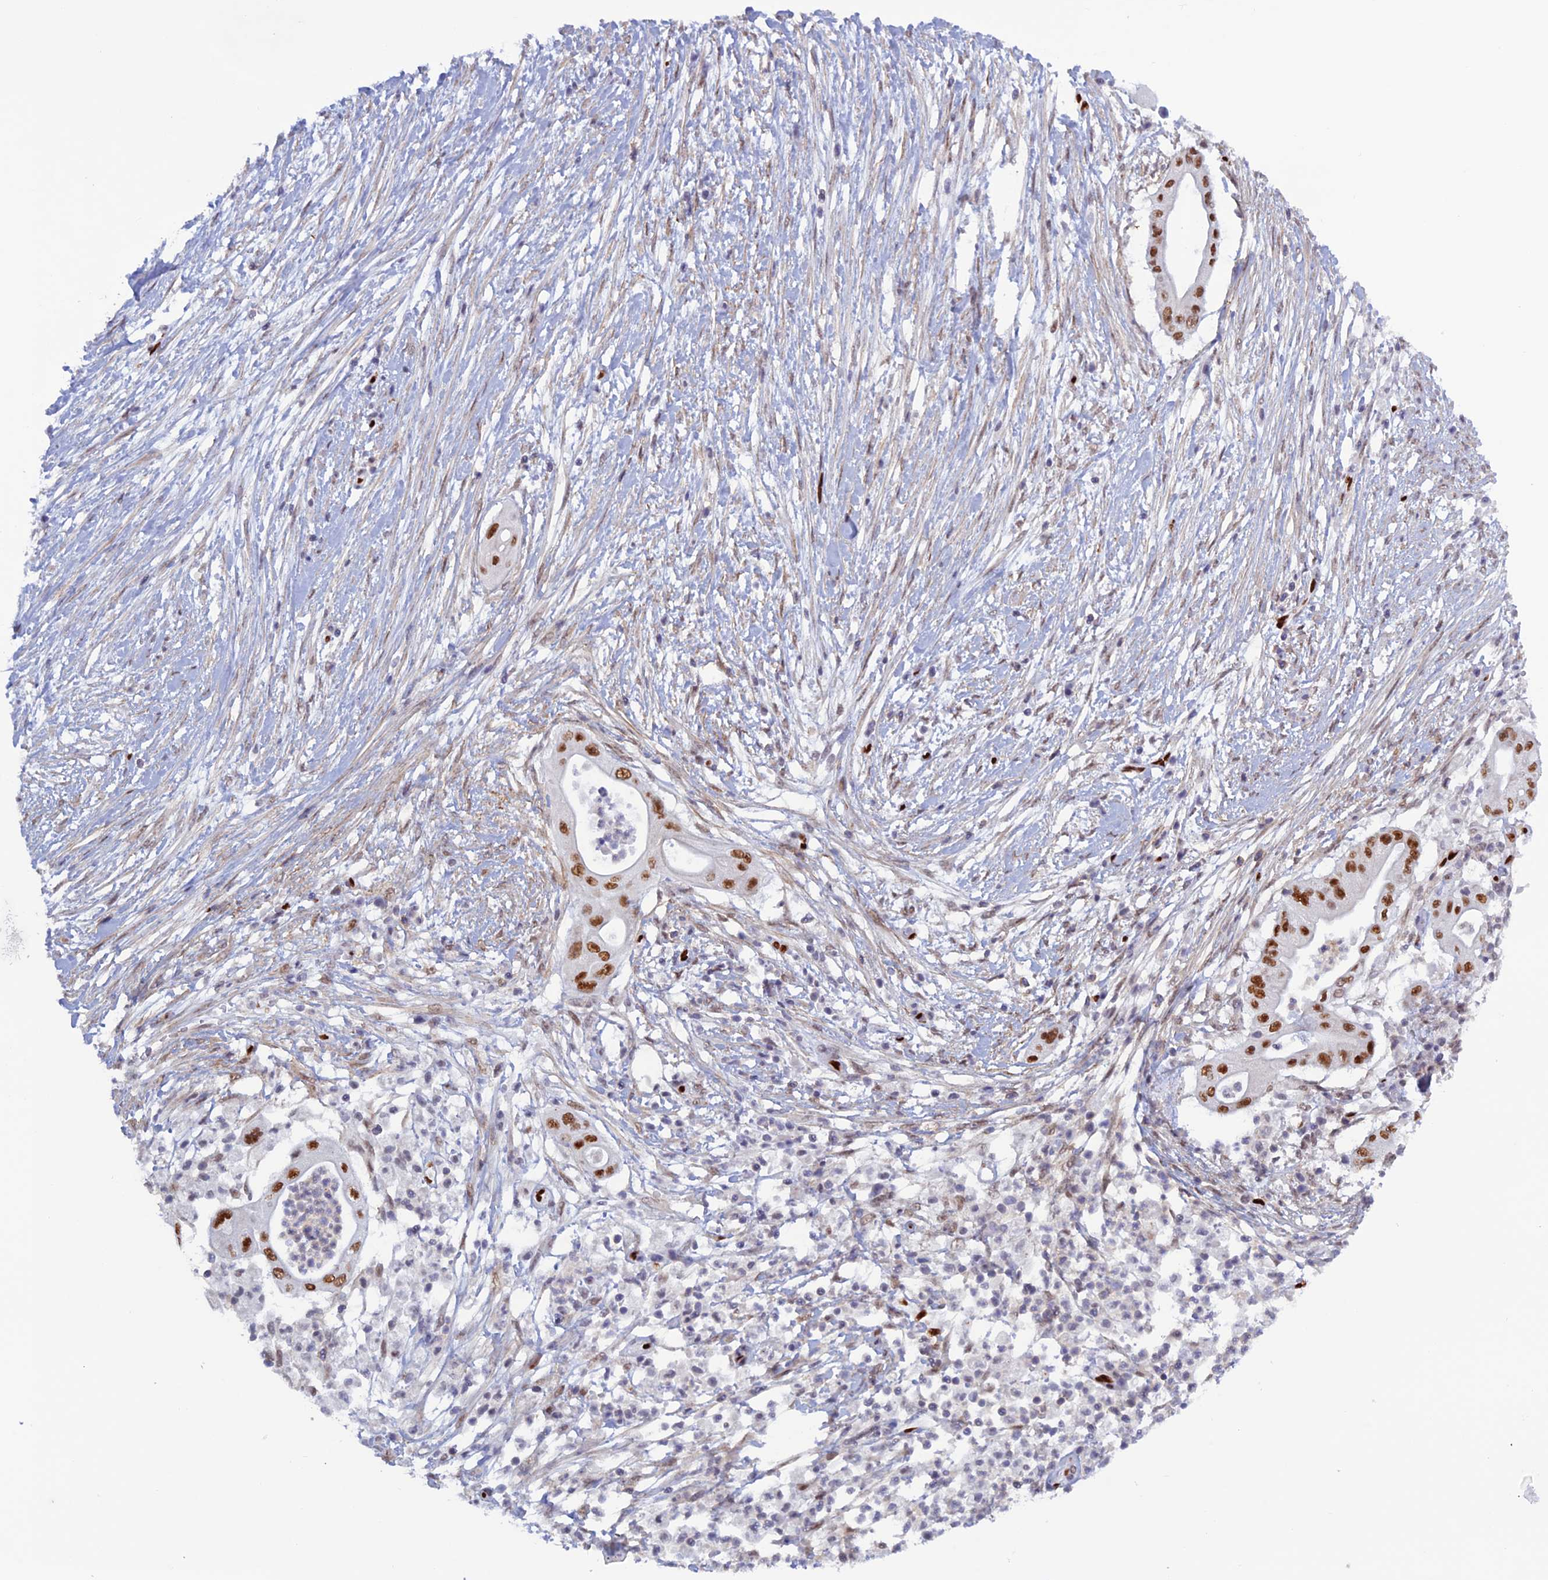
{"staining": {"intensity": "moderate", "quantity": ">75%", "location": "nuclear"}, "tissue": "pancreatic cancer", "cell_type": "Tumor cells", "image_type": "cancer", "snomed": [{"axis": "morphology", "description": "Adenocarcinoma, NOS"}, {"axis": "topography", "description": "Pancreas"}], "caption": "Moderate nuclear staining for a protein is appreciated in approximately >75% of tumor cells of pancreatic adenocarcinoma using IHC.", "gene": "NOL4L", "patient": {"sex": "male", "age": 68}}